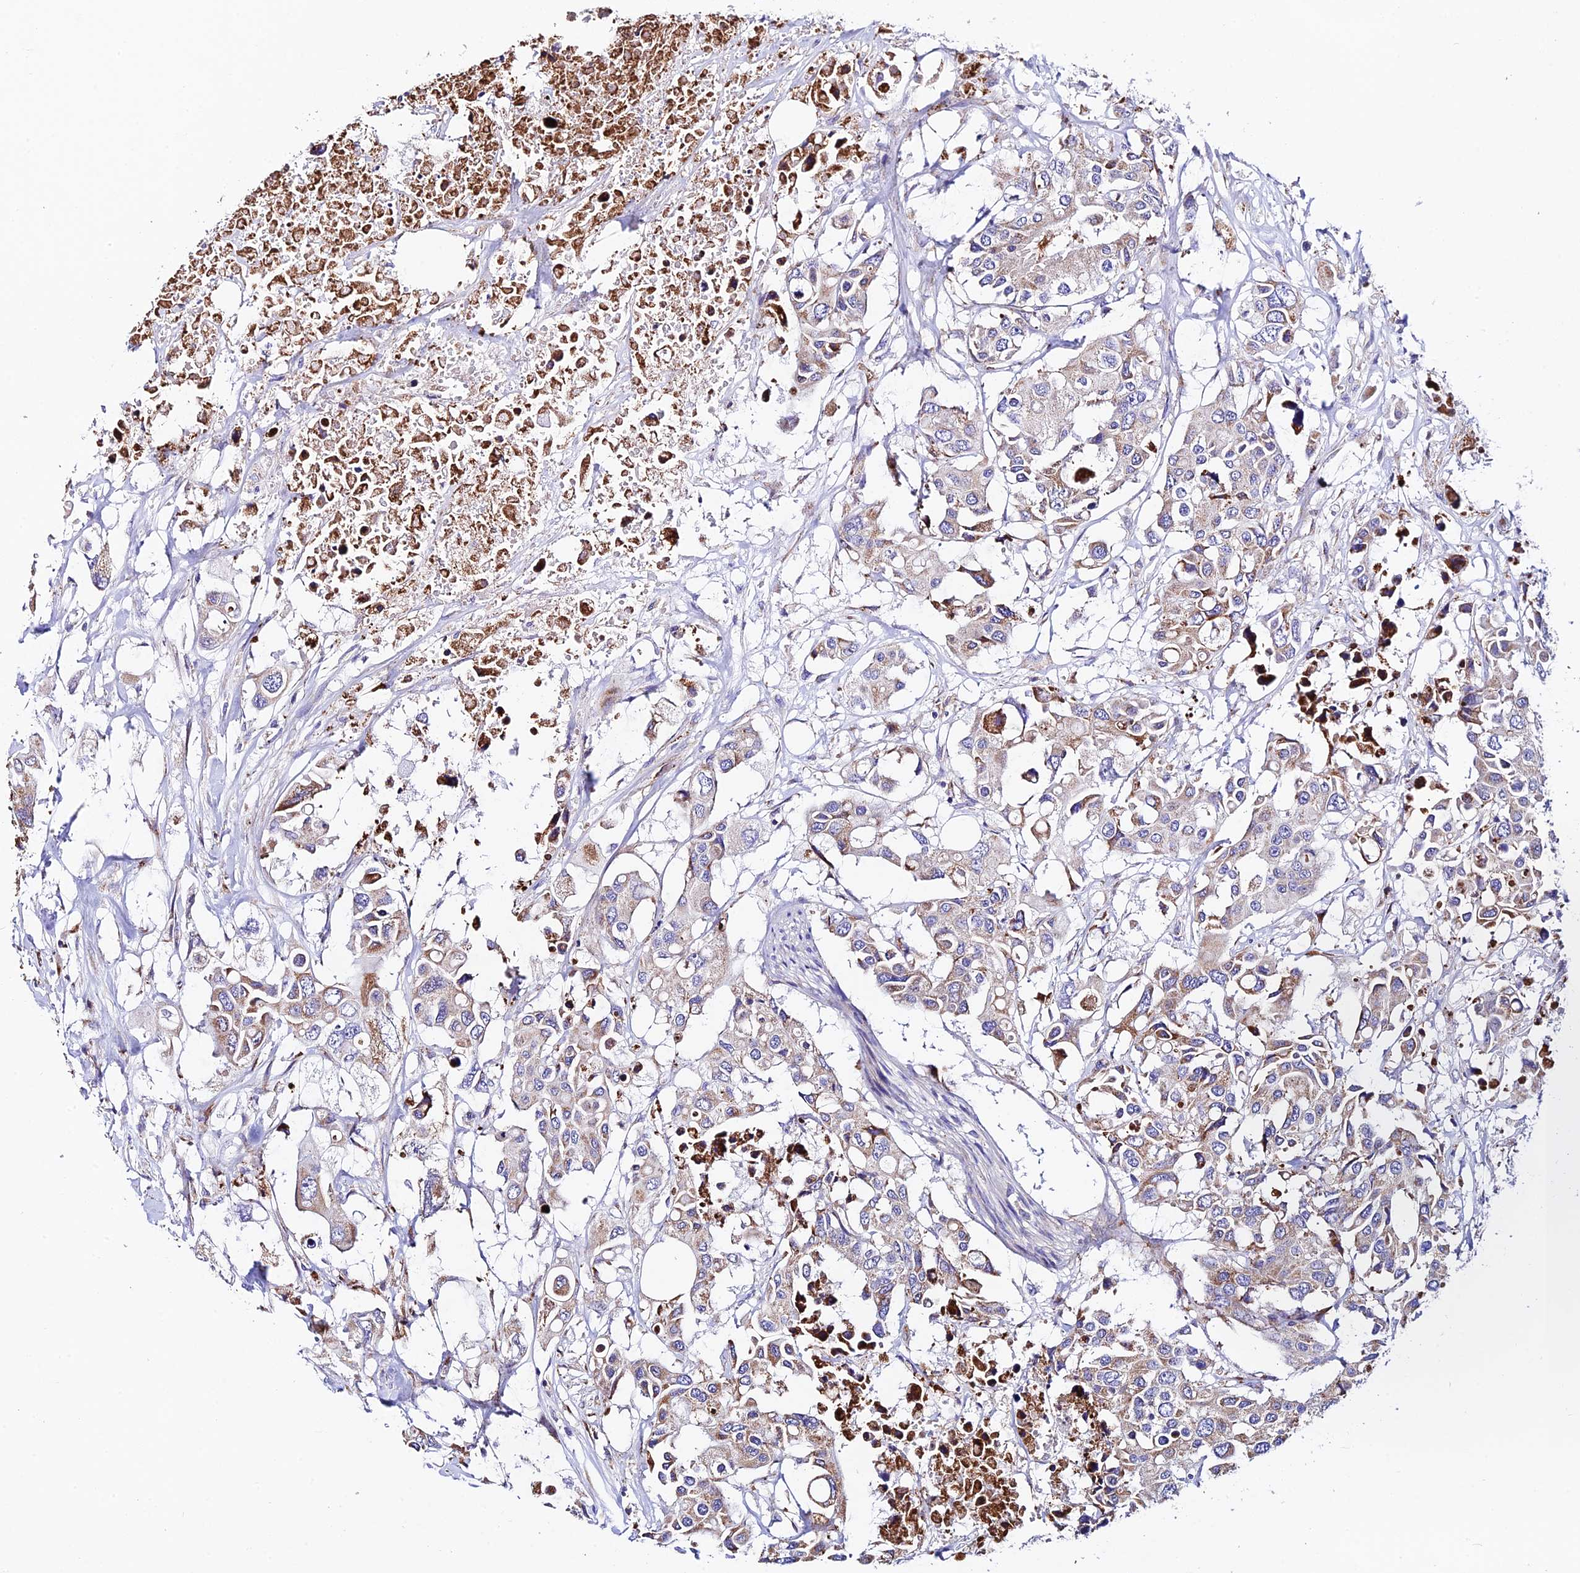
{"staining": {"intensity": "moderate", "quantity": "<25%", "location": "cytoplasmic/membranous"}, "tissue": "colorectal cancer", "cell_type": "Tumor cells", "image_type": "cancer", "snomed": [{"axis": "morphology", "description": "Adenocarcinoma, NOS"}, {"axis": "topography", "description": "Colon"}], "caption": "This is a histology image of immunohistochemistry staining of colorectal cancer, which shows moderate positivity in the cytoplasmic/membranous of tumor cells.", "gene": "VPS13C", "patient": {"sex": "male", "age": 77}}